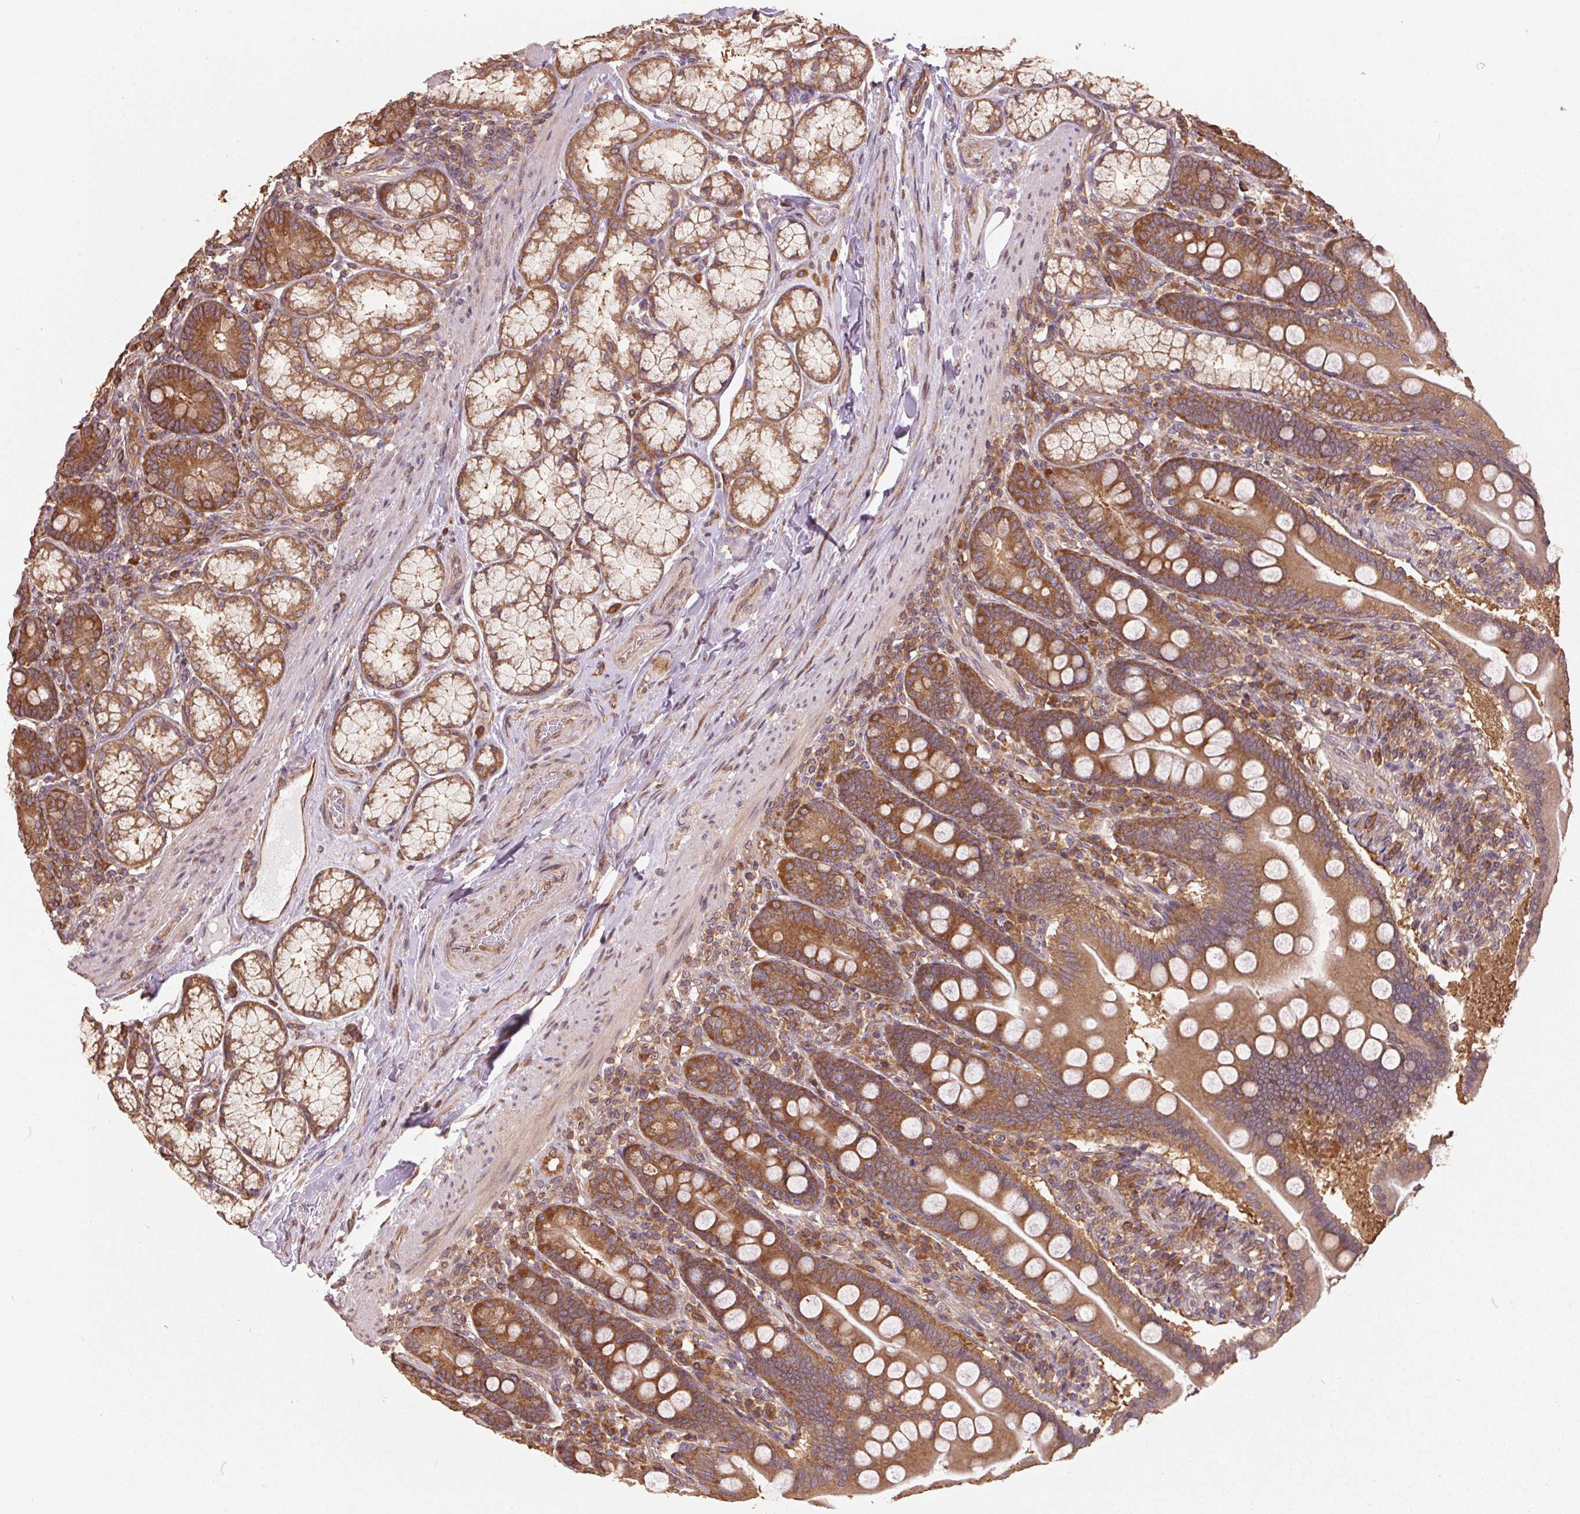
{"staining": {"intensity": "strong", "quantity": ">75%", "location": "cytoplasmic/membranous"}, "tissue": "duodenum", "cell_type": "Glandular cells", "image_type": "normal", "snomed": [{"axis": "morphology", "description": "Normal tissue, NOS"}, {"axis": "topography", "description": "Duodenum"}], "caption": "Immunohistochemical staining of normal duodenum displays strong cytoplasmic/membranous protein staining in approximately >75% of glandular cells.", "gene": "EIF2S1", "patient": {"sex": "female", "age": 67}}